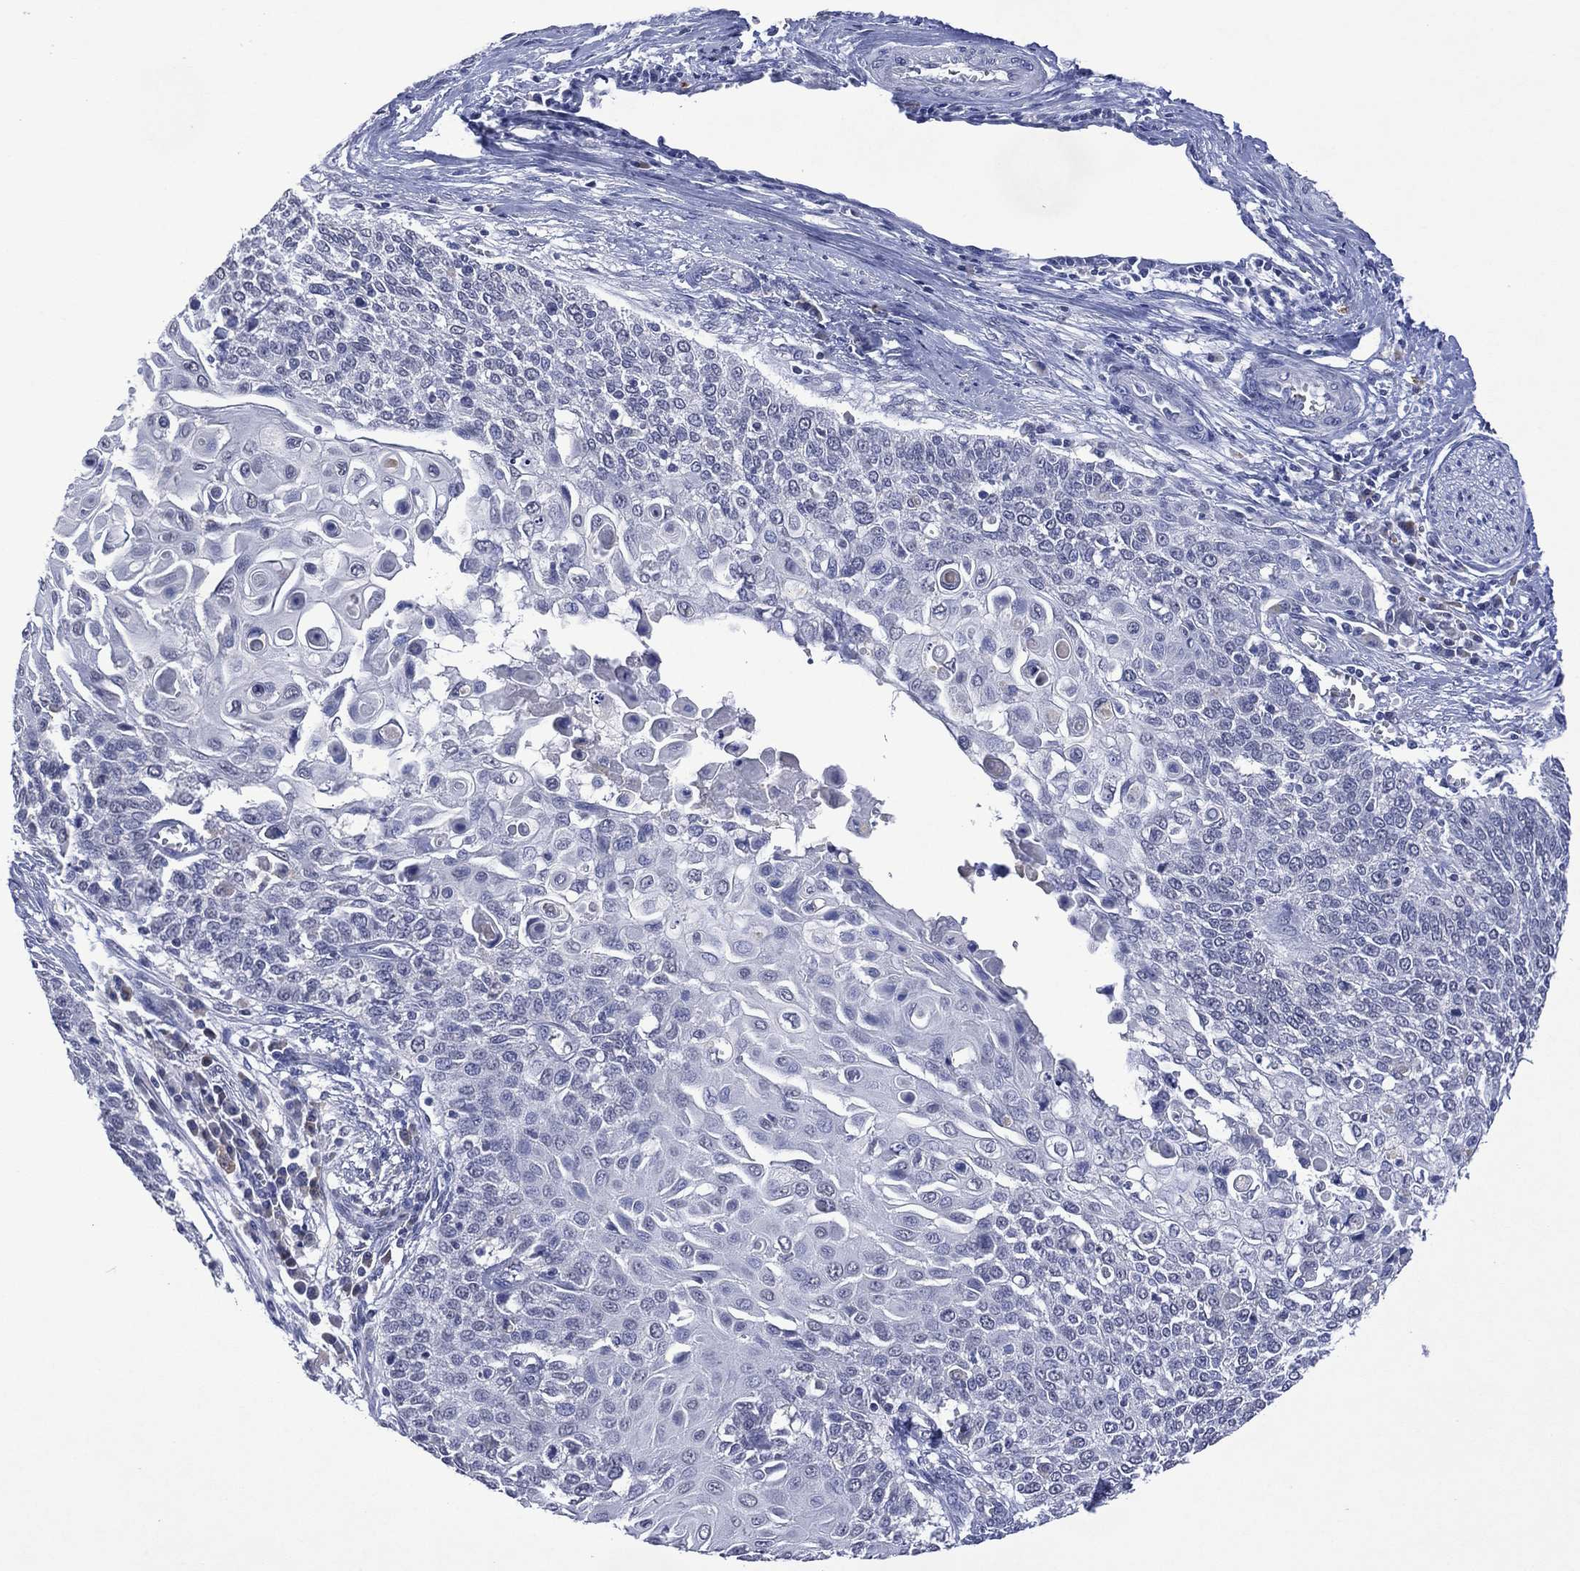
{"staining": {"intensity": "negative", "quantity": "none", "location": "none"}, "tissue": "cervical cancer", "cell_type": "Tumor cells", "image_type": "cancer", "snomed": [{"axis": "morphology", "description": "Squamous cell carcinoma, NOS"}, {"axis": "topography", "description": "Cervix"}], "caption": "The histopathology image exhibits no staining of tumor cells in cervical cancer.", "gene": "ASB10", "patient": {"sex": "female", "age": 39}}